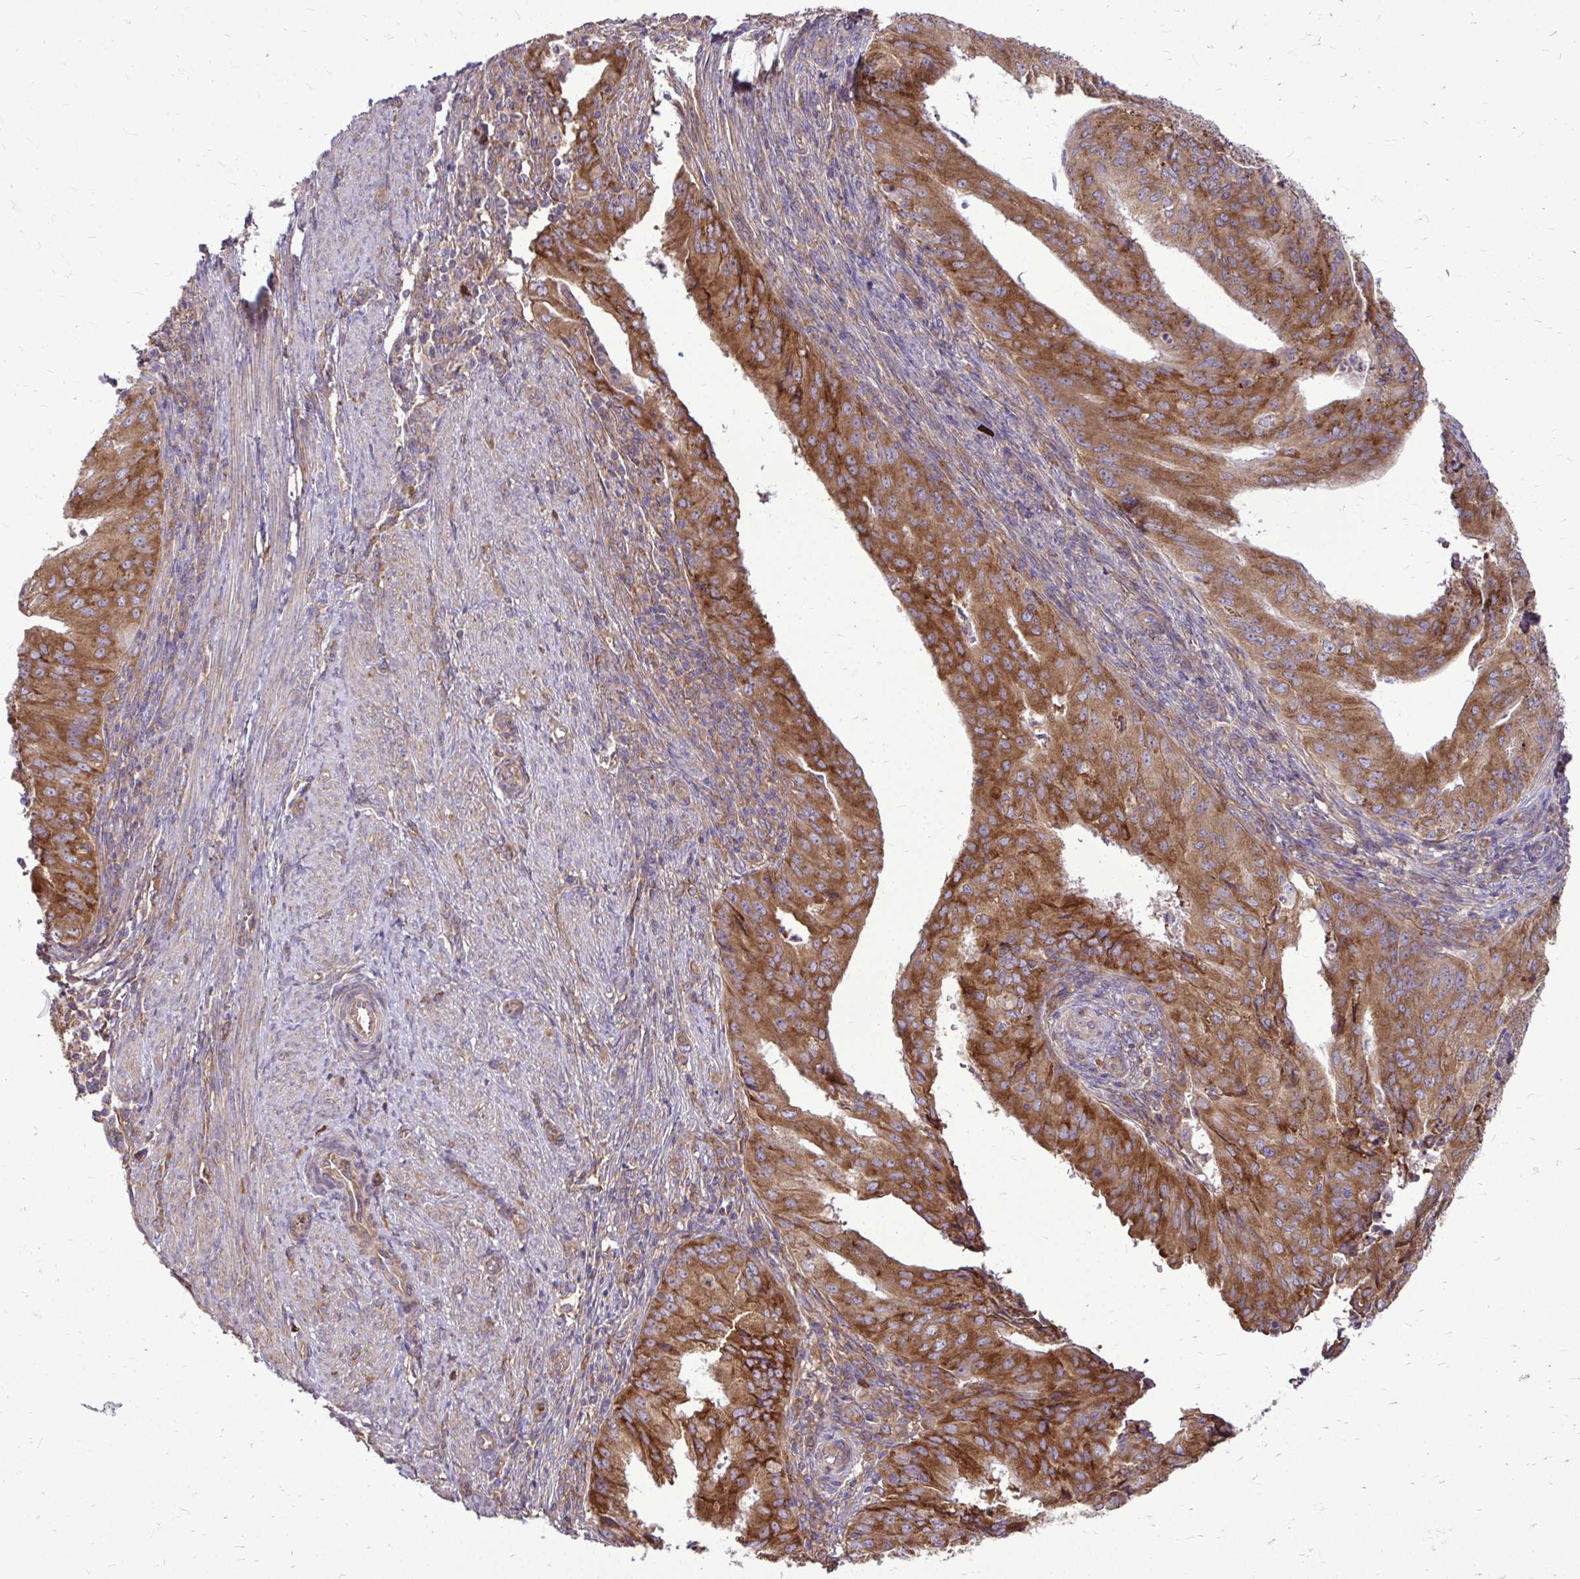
{"staining": {"intensity": "strong", "quantity": ">75%", "location": "cytoplasmic/membranous"}, "tissue": "endometrial cancer", "cell_type": "Tumor cells", "image_type": "cancer", "snomed": [{"axis": "morphology", "description": "Adenocarcinoma, NOS"}, {"axis": "topography", "description": "Endometrium"}], "caption": "A high amount of strong cytoplasmic/membranous expression is seen in about >75% of tumor cells in adenocarcinoma (endometrial) tissue. The protein of interest is stained brown, and the nuclei are stained in blue (DAB (3,3'-diaminobenzidine) IHC with brightfield microscopy, high magnification).", "gene": "FMR1", "patient": {"sex": "female", "age": 50}}